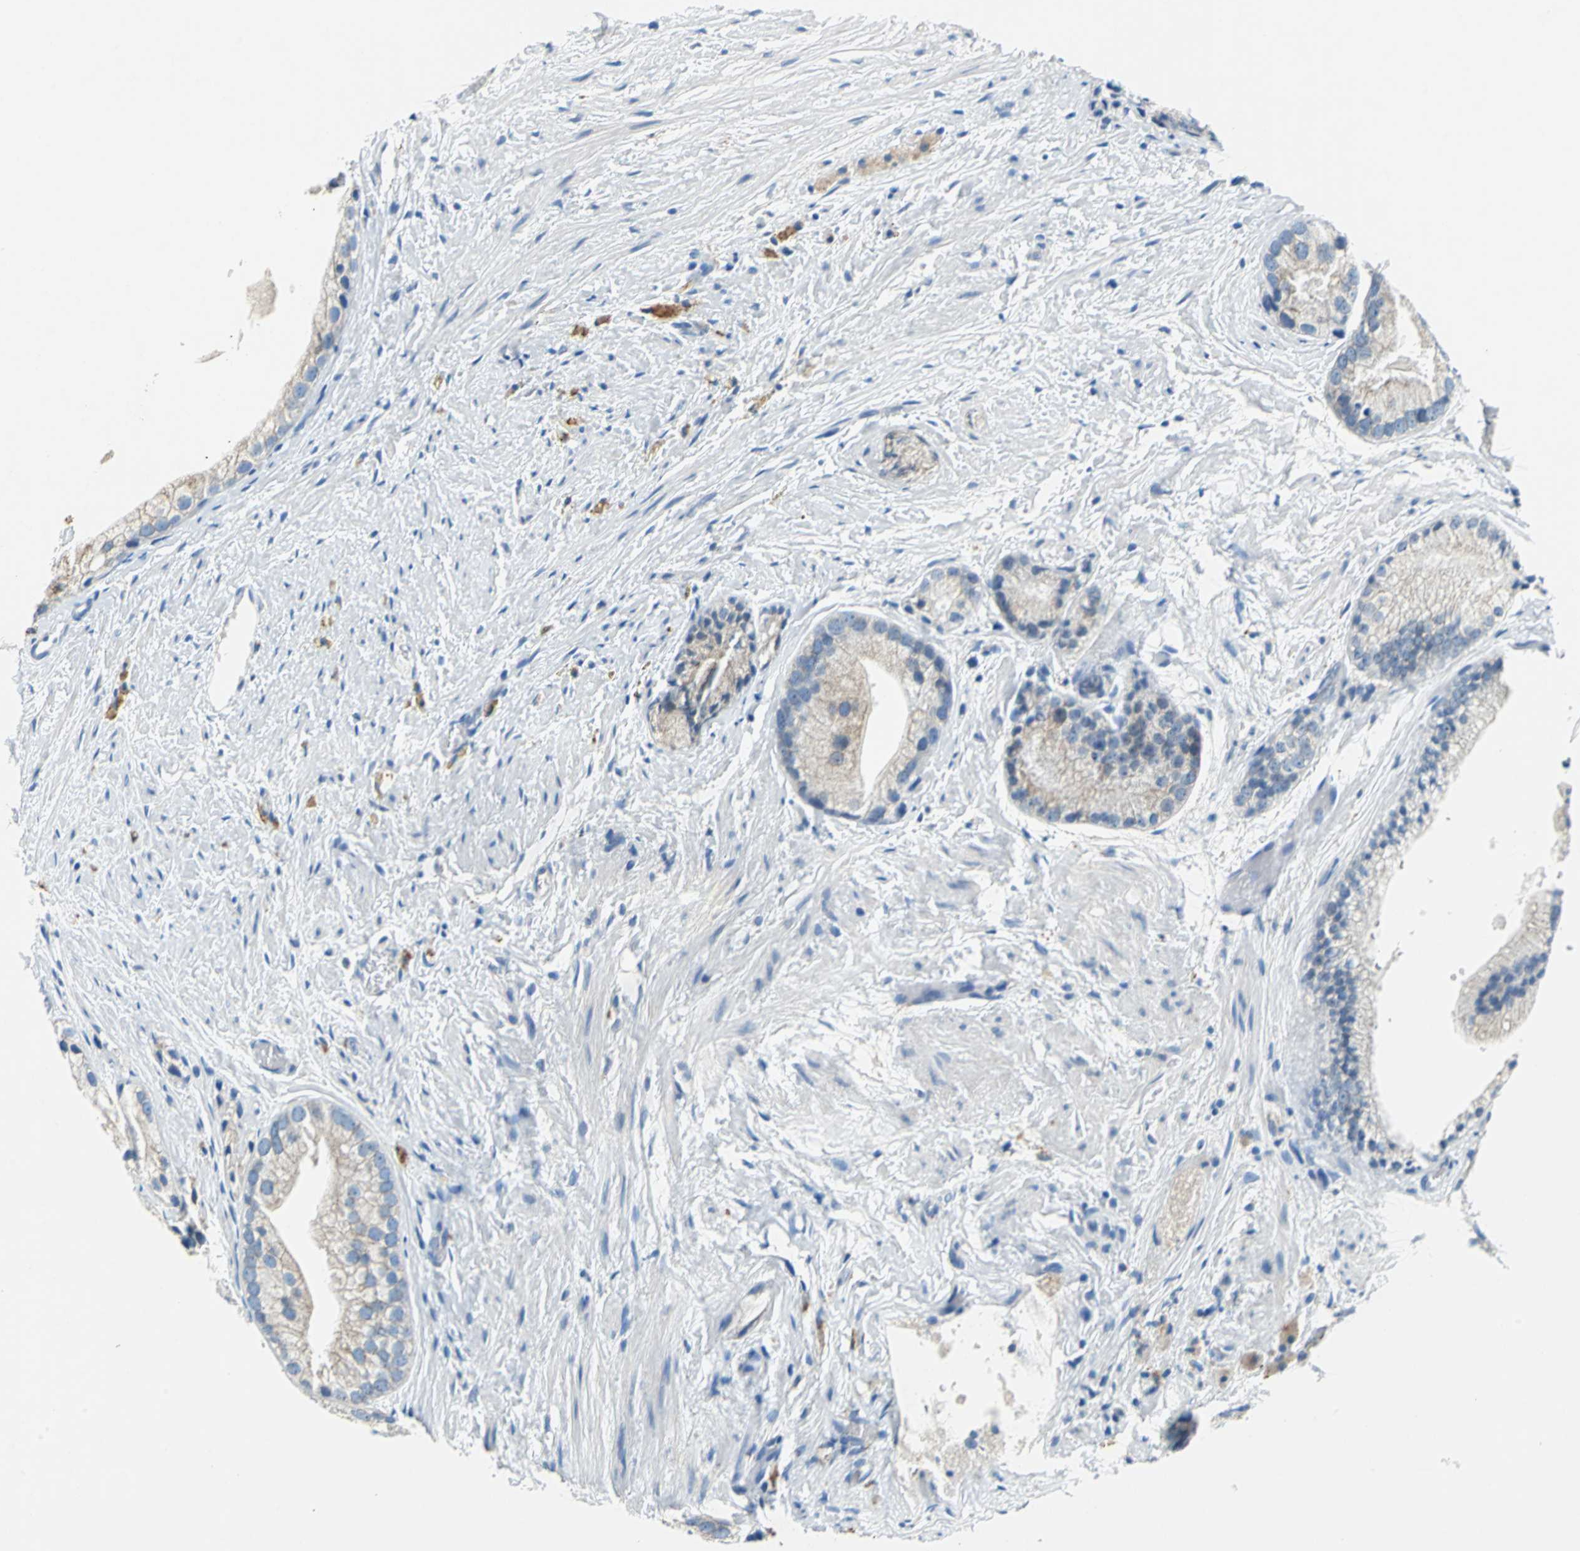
{"staining": {"intensity": "weak", "quantity": "25%-75%", "location": "cytoplasmic/membranous"}, "tissue": "prostate cancer", "cell_type": "Tumor cells", "image_type": "cancer", "snomed": [{"axis": "morphology", "description": "Adenocarcinoma, Low grade"}, {"axis": "topography", "description": "Prostate"}], "caption": "Prostate cancer stained with a protein marker shows weak staining in tumor cells.", "gene": "TEX264", "patient": {"sex": "male", "age": 69}}